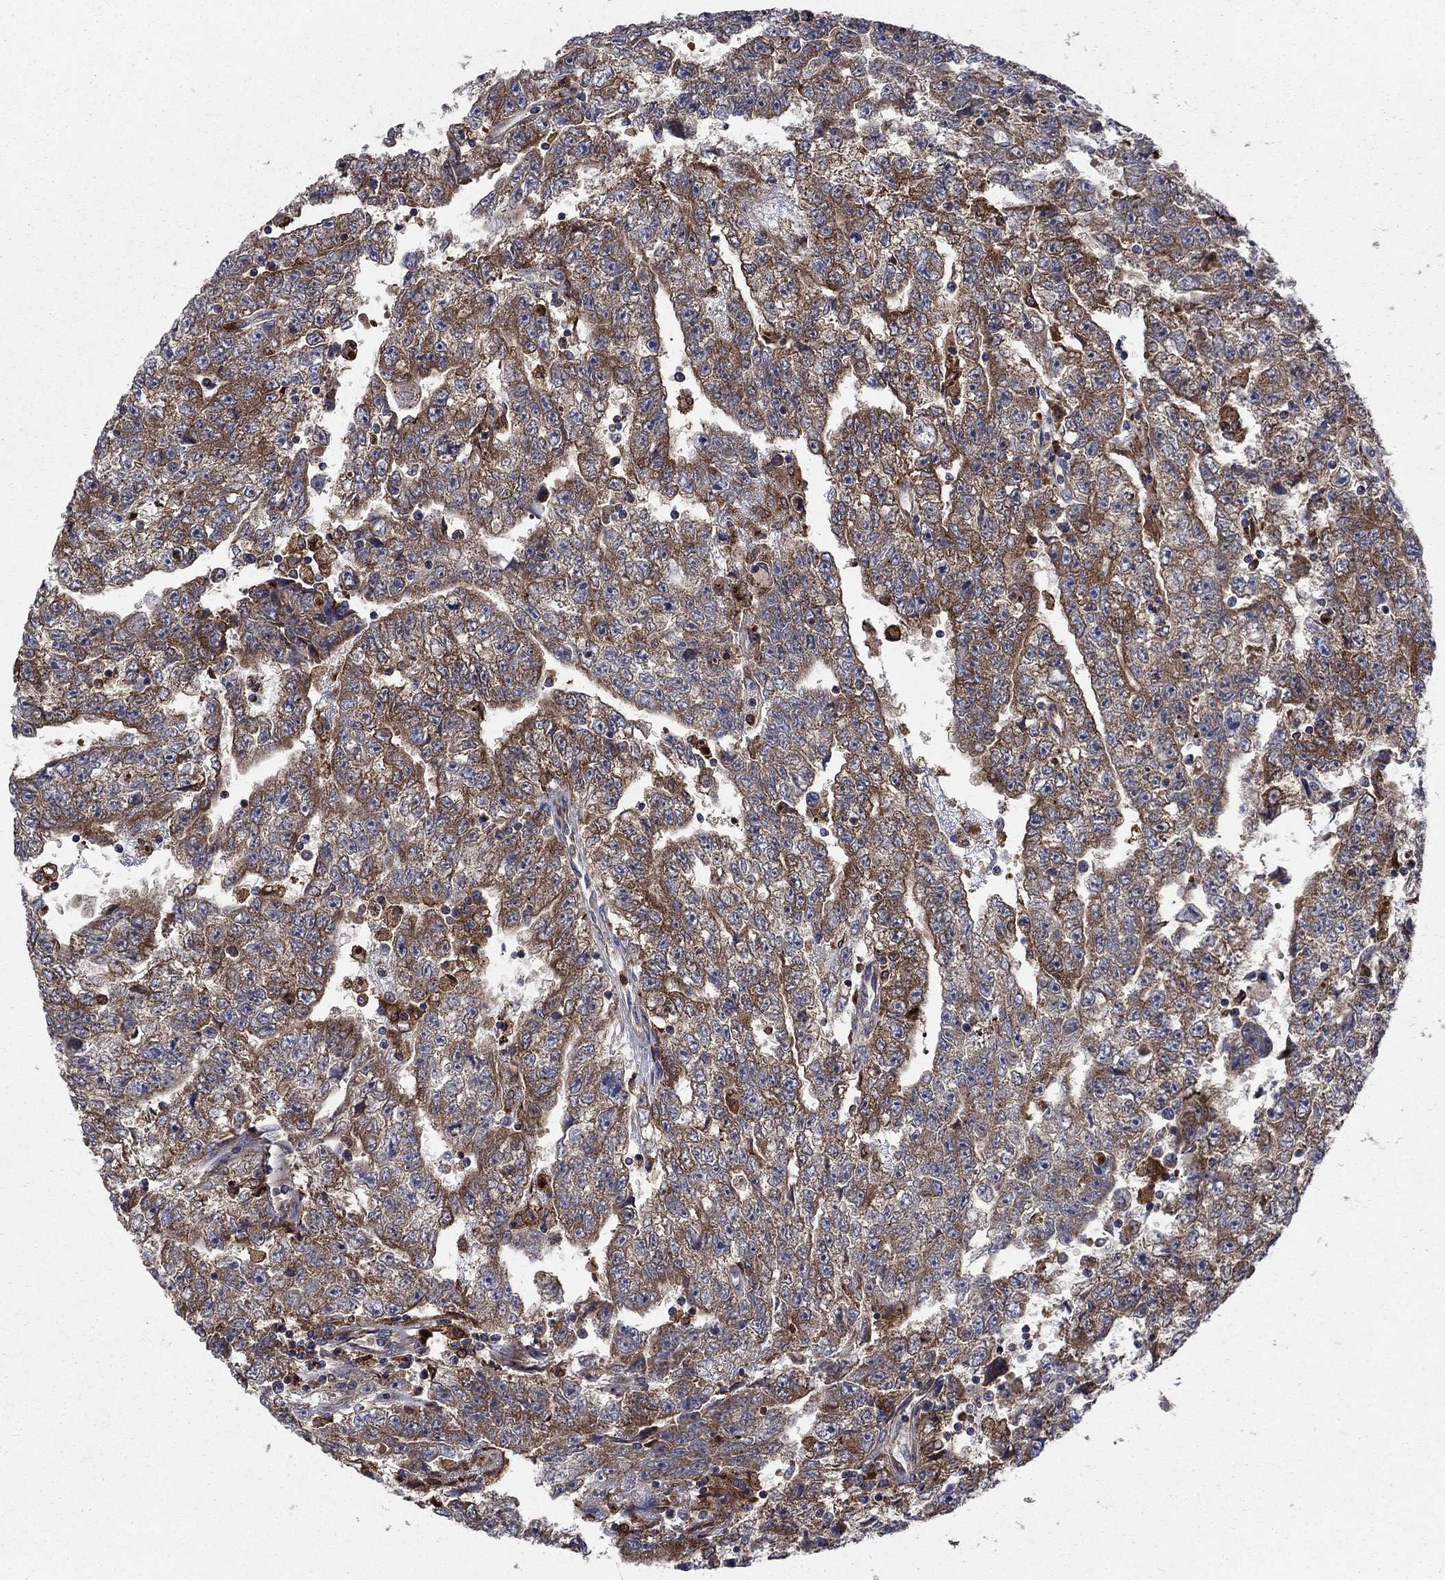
{"staining": {"intensity": "strong", "quantity": "25%-75%", "location": "cytoplasmic/membranous"}, "tissue": "testis cancer", "cell_type": "Tumor cells", "image_type": "cancer", "snomed": [{"axis": "morphology", "description": "Carcinoma, Embryonal, NOS"}, {"axis": "topography", "description": "Testis"}], "caption": "Embryonal carcinoma (testis) was stained to show a protein in brown. There is high levels of strong cytoplasmic/membranous expression in approximately 25%-75% of tumor cells.", "gene": "RNF19B", "patient": {"sex": "male", "age": 25}}